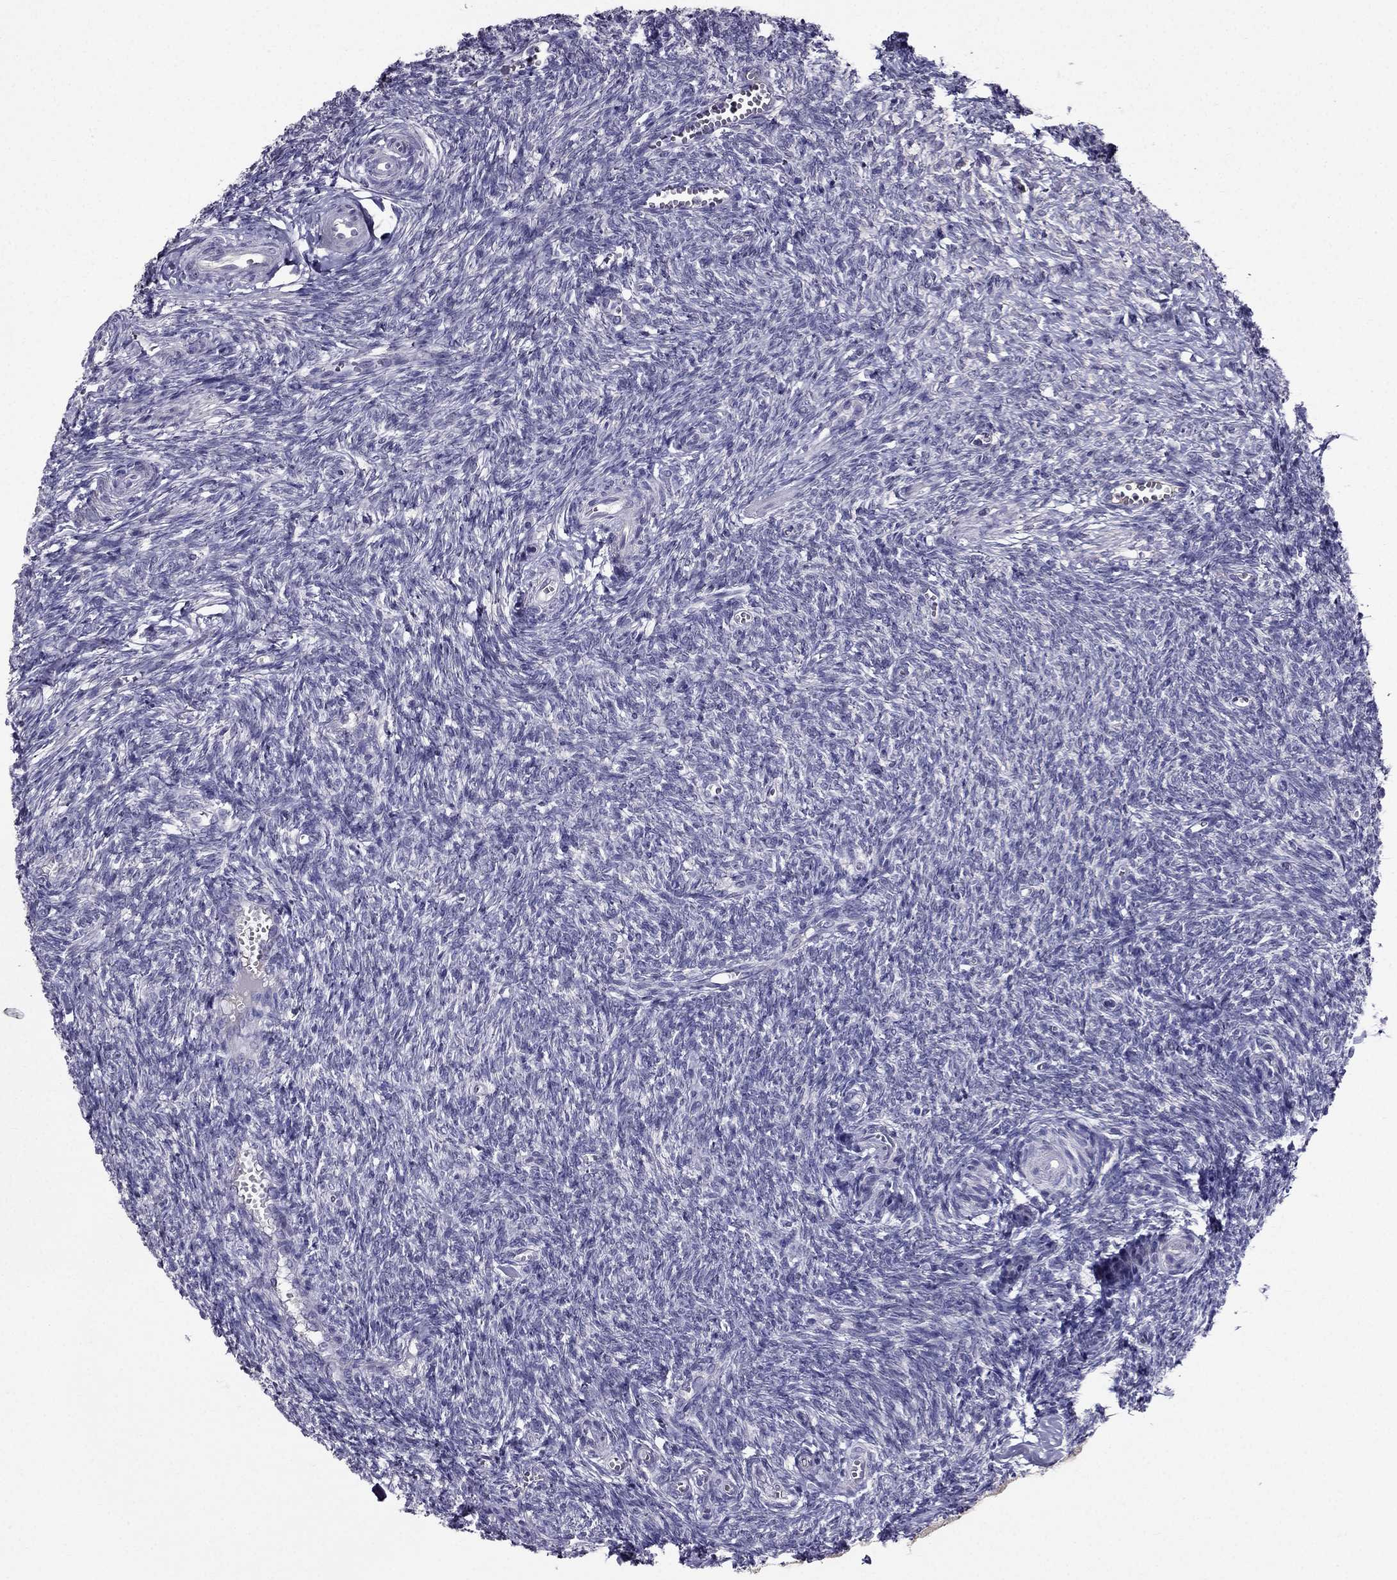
{"staining": {"intensity": "negative", "quantity": "none", "location": "none"}, "tissue": "ovary", "cell_type": "Follicle cells", "image_type": "normal", "snomed": [{"axis": "morphology", "description": "Normal tissue, NOS"}, {"axis": "topography", "description": "Ovary"}], "caption": "Ovary stained for a protein using immunohistochemistry (IHC) displays no staining follicle cells.", "gene": "DUSP15", "patient": {"sex": "female", "age": 43}}